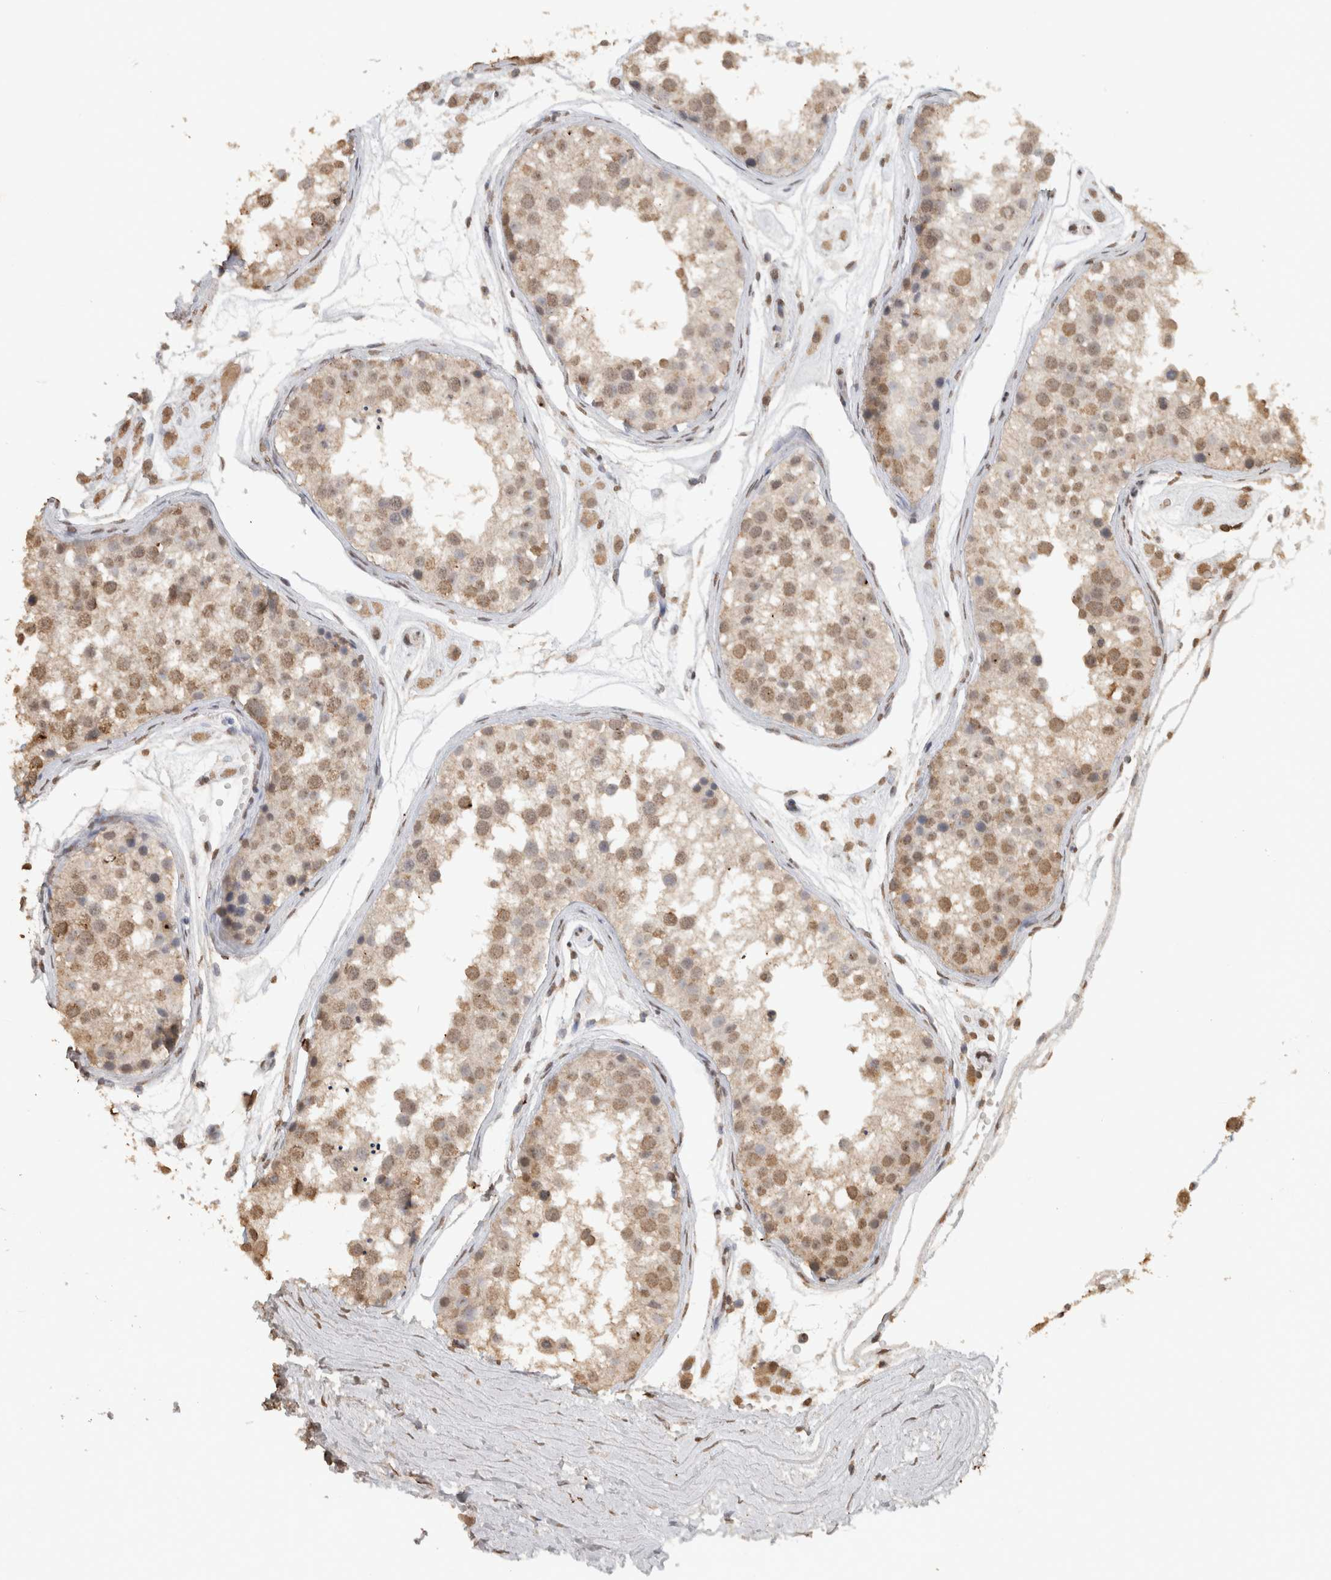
{"staining": {"intensity": "moderate", "quantity": ">75%", "location": "cytoplasmic/membranous,nuclear"}, "tissue": "testis", "cell_type": "Cells in seminiferous ducts", "image_type": "normal", "snomed": [{"axis": "morphology", "description": "Normal tissue, NOS"}, {"axis": "morphology", "description": "Adenocarcinoma, metastatic, NOS"}, {"axis": "topography", "description": "Testis"}], "caption": "Immunohistochemical staining of unremarkable testis demonstrates medium levels of moderate cytoplasmic/membranous,nuclear positivity in about >75% of cells in seminiferous ducts. Nuclei are stained in blue.", "gene": "HAND2", "patient": {"sex": "male", "age": 26}}